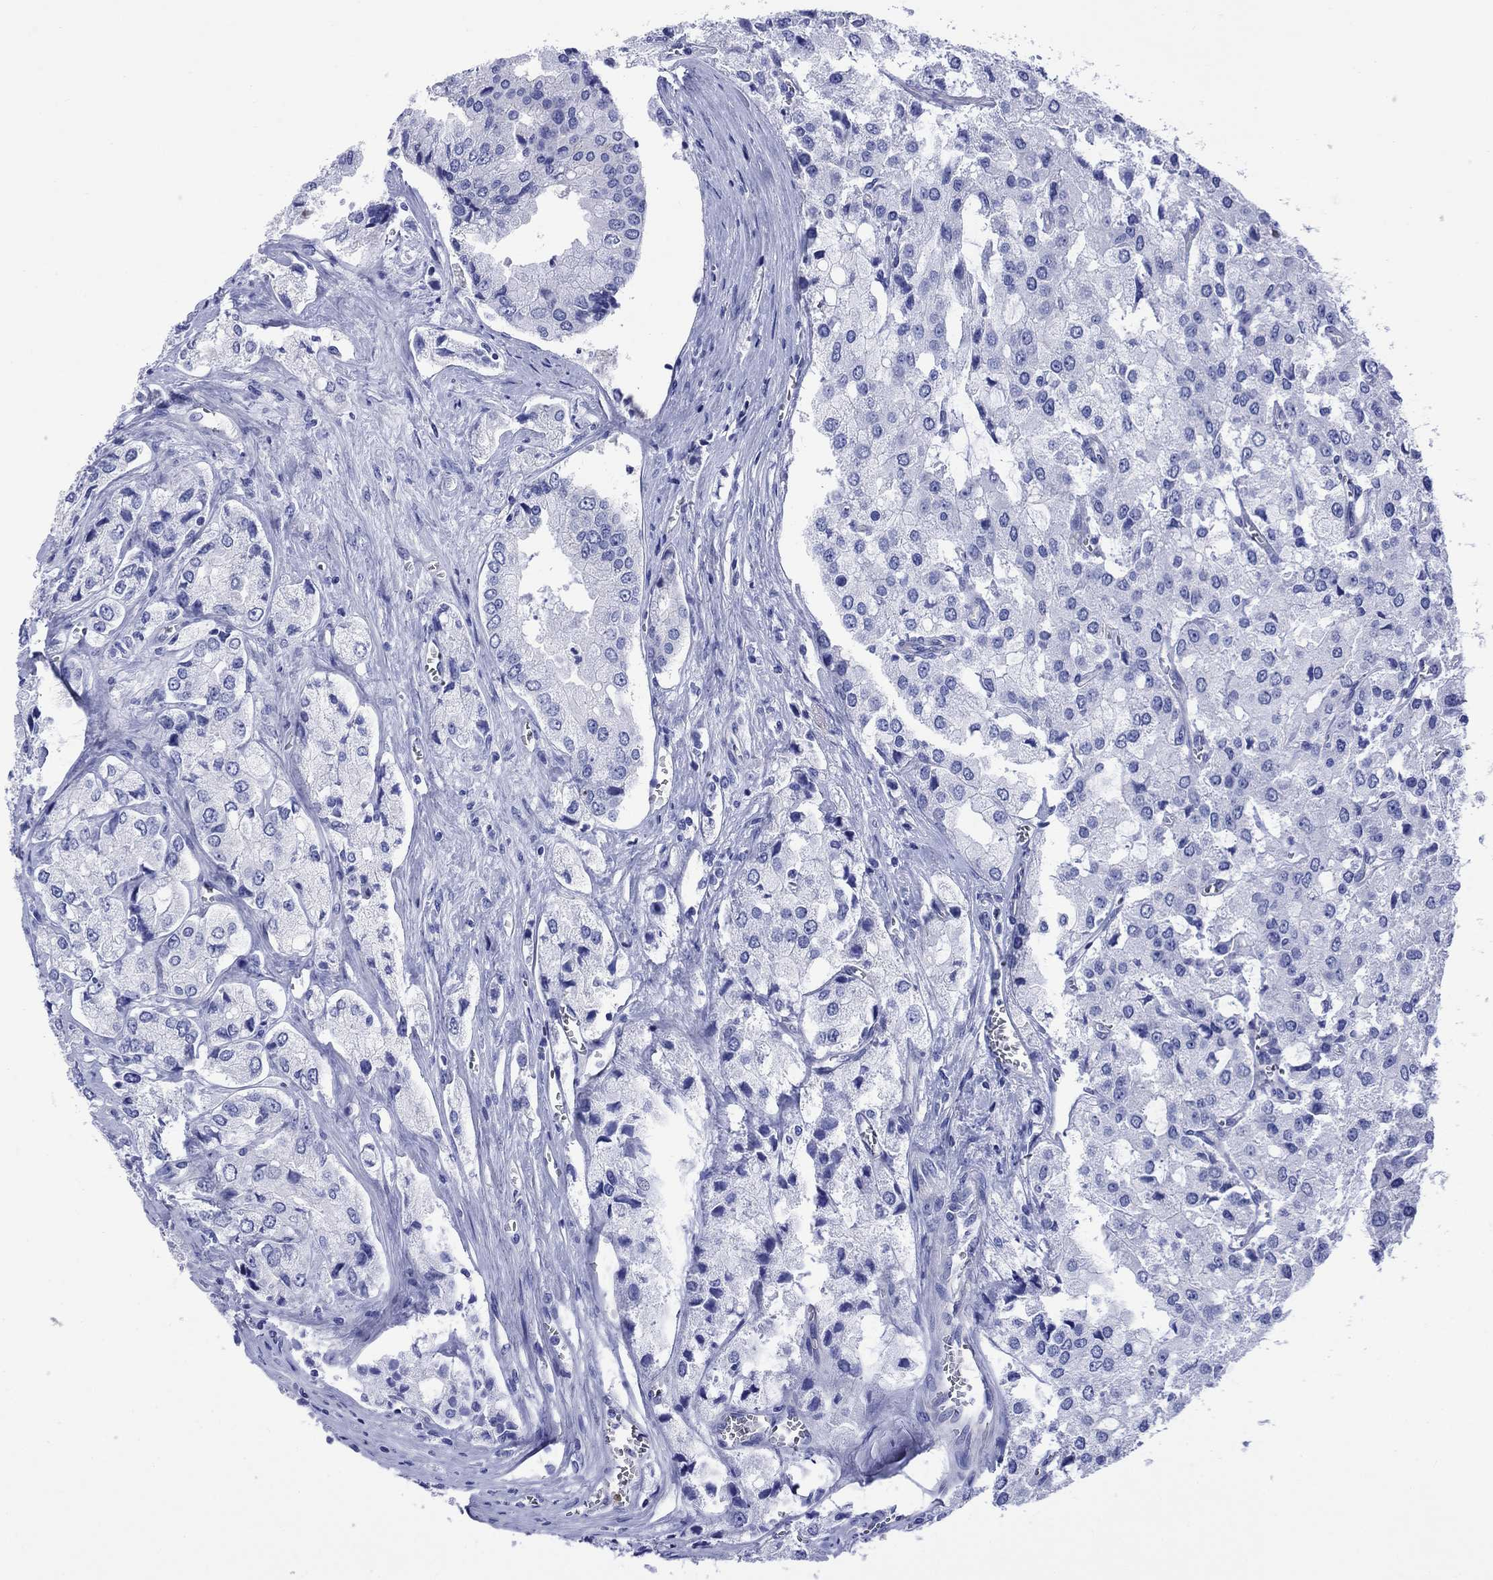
{"staining": {"intensity": "negative", "quantity": "none", "location": "none"}, "tissue": "prostate cancer", "cell_type": "Tumor cells", "image_type": "cancer", "snomed": [{"axis": "morphology", "description": "Adenocarcinoma, NOS"}, {"axis": "topography", "description": "Prostate and seminal vesicle, NOS"}, {"axis": "topography", "description": "Prostate"}], "caption": "Tumor cells show no significant protein expression in prostate cancer (adenocarcinoma).", "gene": "SLC1A2", "patient": {"sex": "male", "age": 67}}